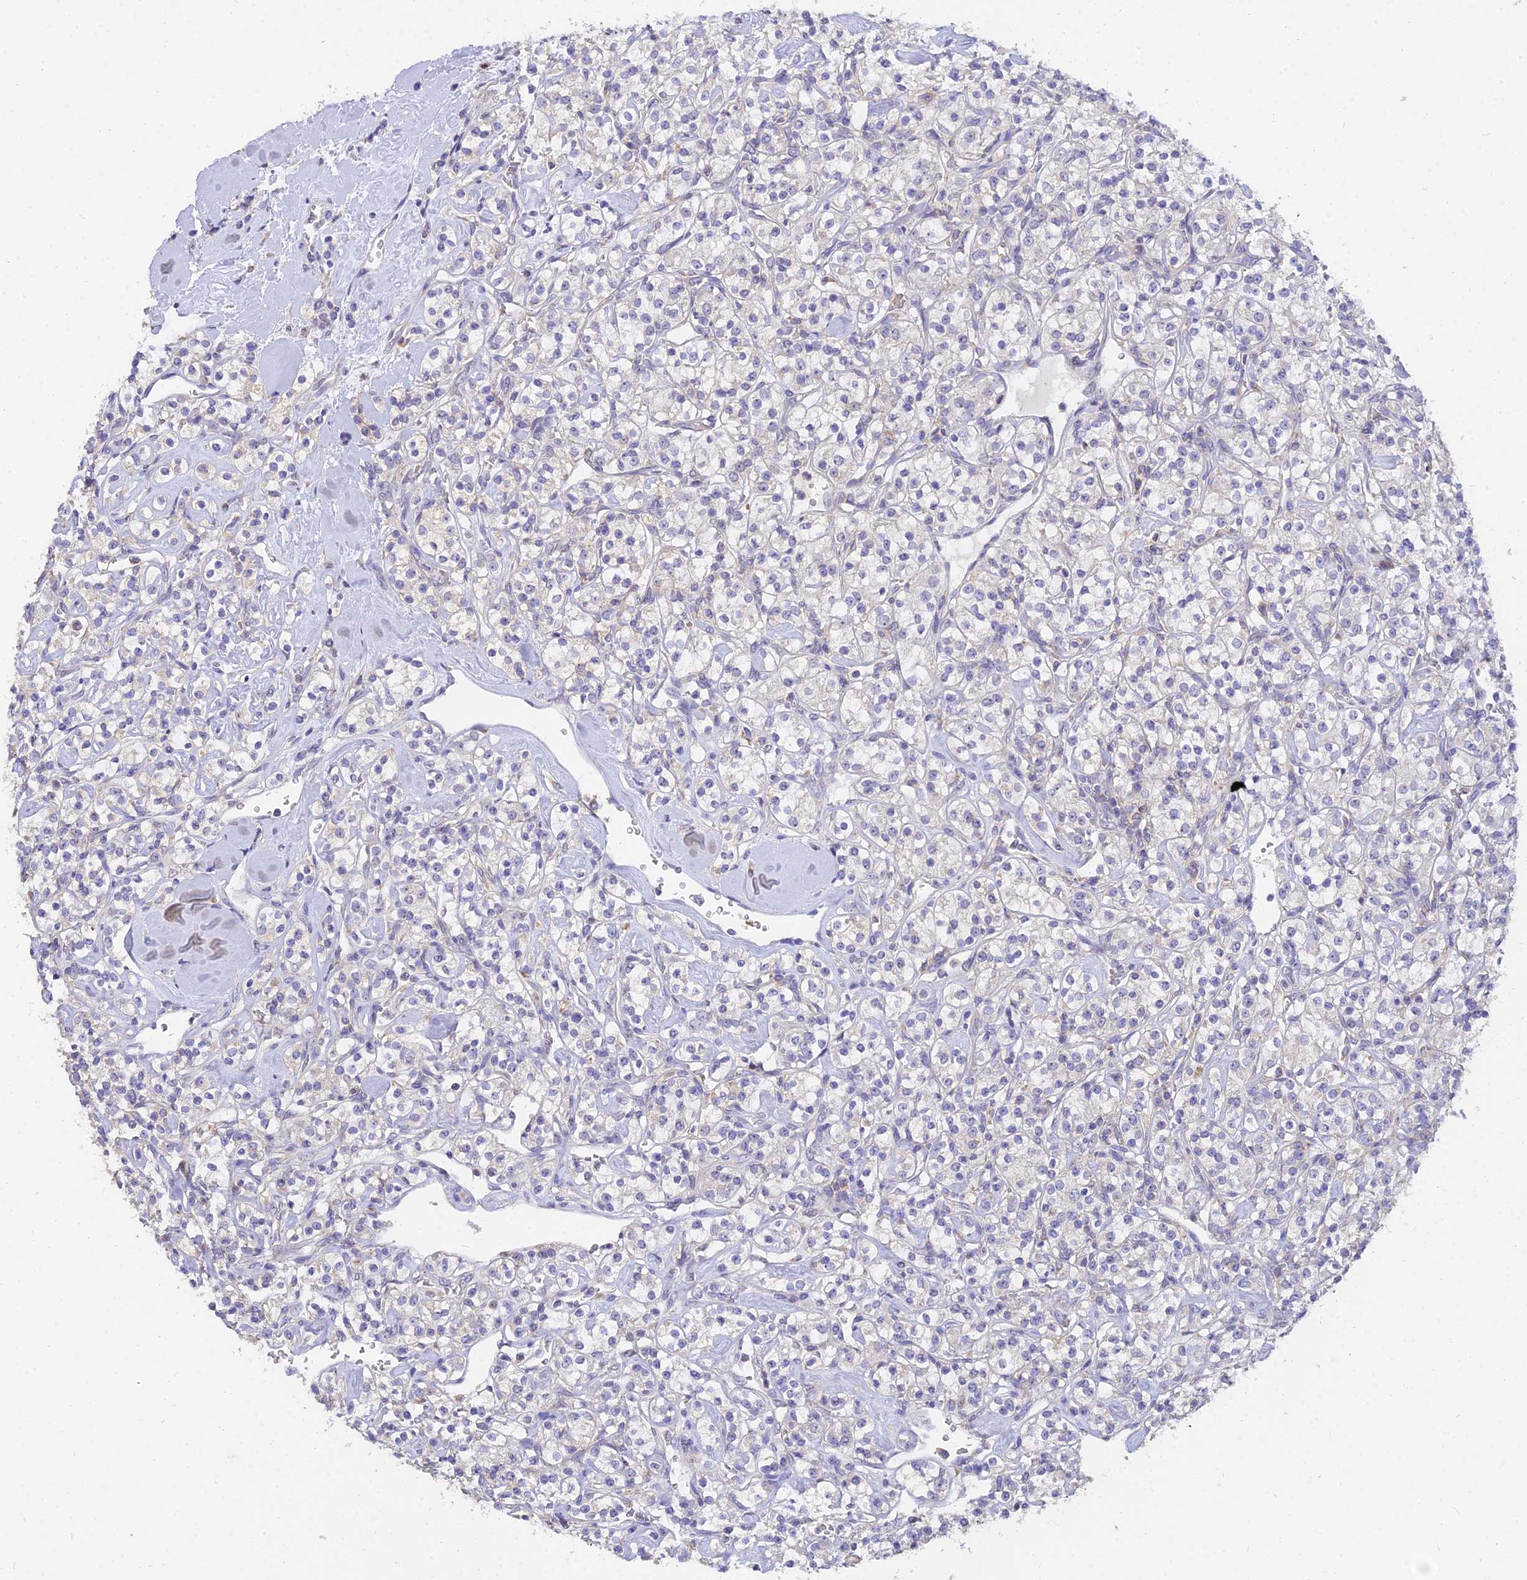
{"staining": {"intensity": "negative", "quantity": "none", "location": "none"}, "tissue": "renal cancer", "cell_type": "Tumor cells", "image_type": "cancer", "snomed": [{"axis": "morphology", "description": "Adenocarcinoma, NOS"}, {"axis": "topography", "description": "Kidney"}], "caption": "Histopathology image shows no significant protein expression in tumor cells of renal cancer (adenocarcinoma).", "gene": "ARL8B", "patient": {"sex": "male", "age": 77}}